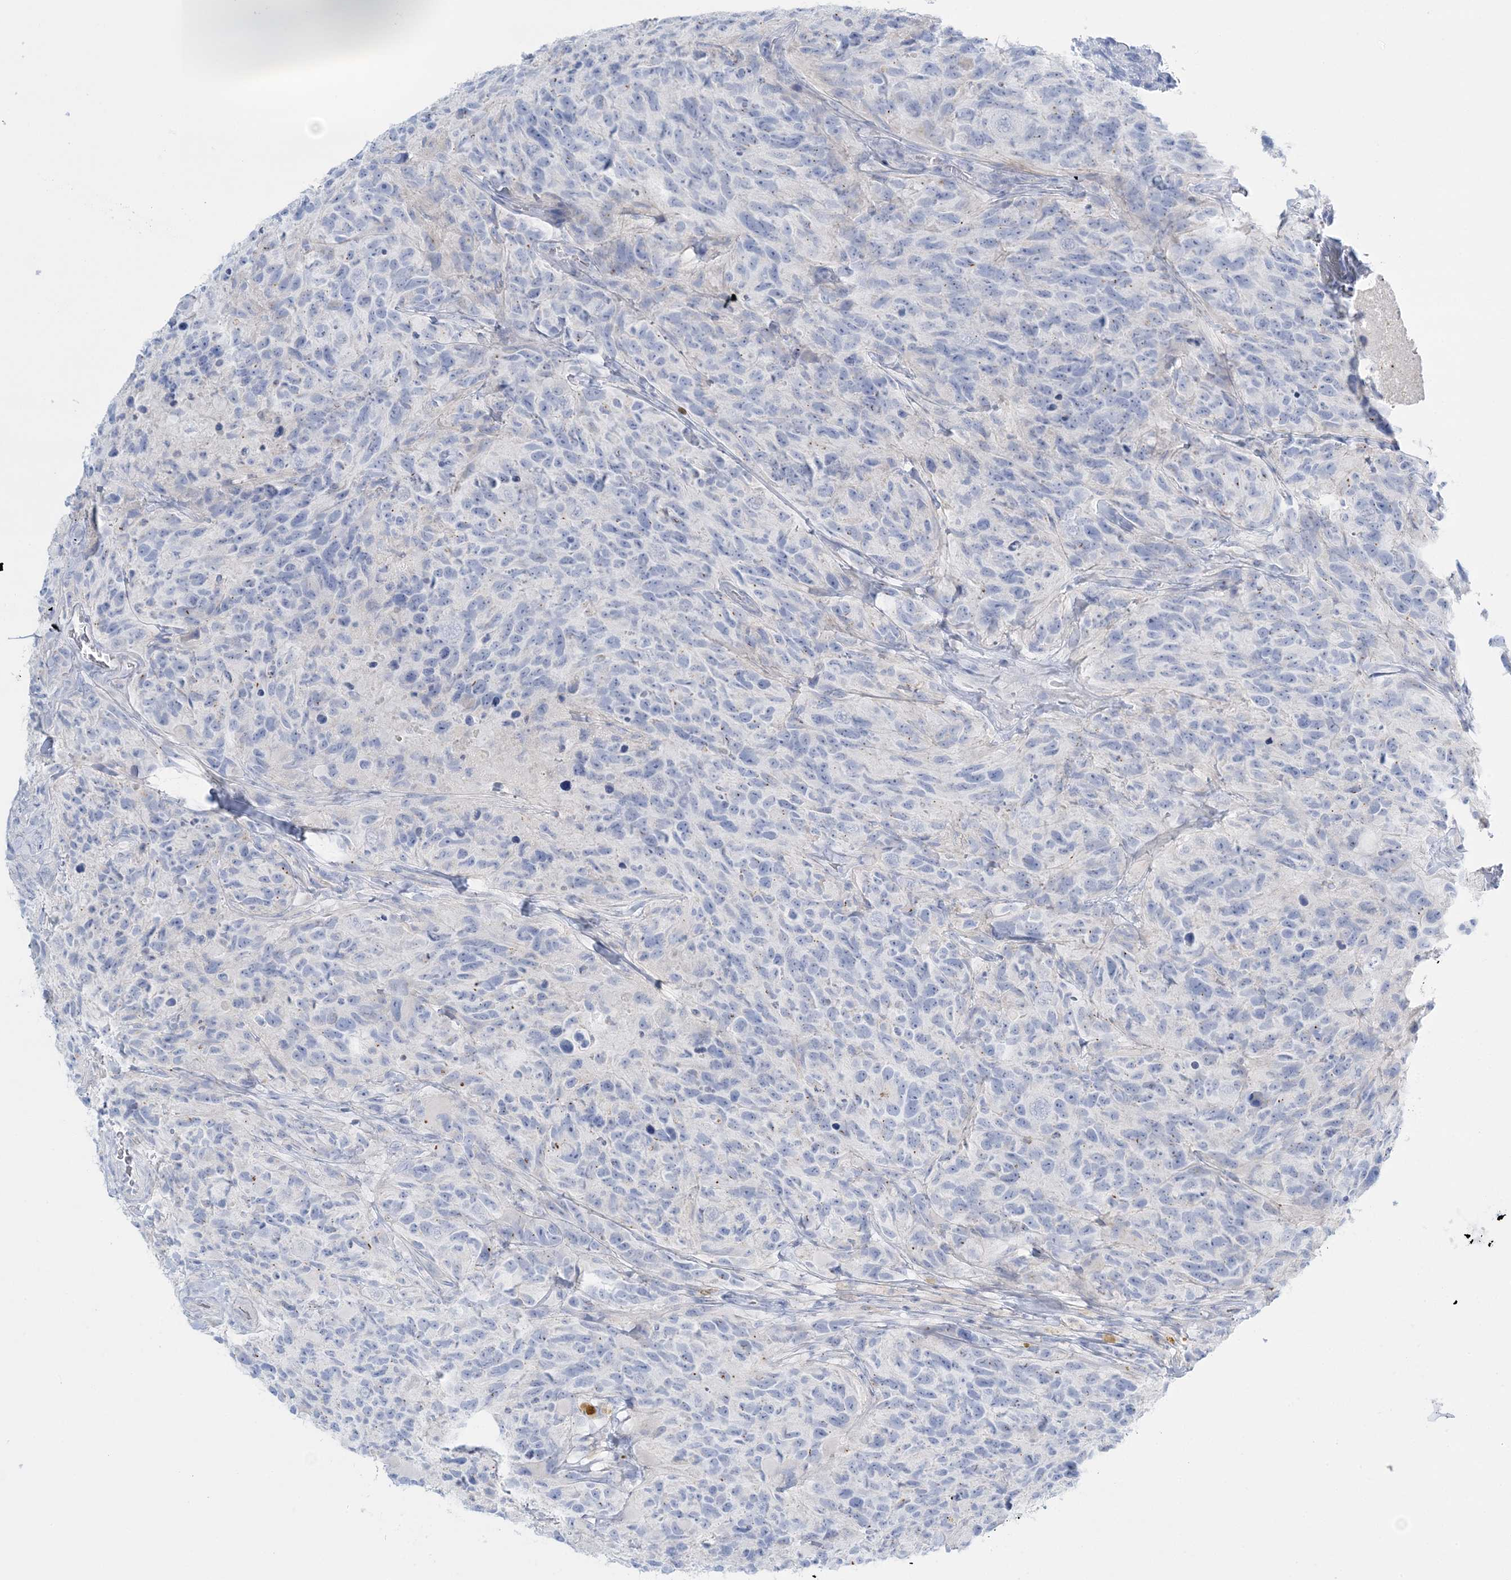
{"staining": {"intensity": "negative", "quantity": "none", "location": "none"}, "tissue": "glioma", "cell_type": "Tumor cells", "image_type": "cancer", "snomed": [{"axis": "morphology", "description": "Glioma, malignant, High grade"}, {"axis": "topography", "description": "Brain"}], "caption": "This is a photomicrograph of immunohistochemistry staining of high-grade glioma (malignant), which shows no positivity in tumor cells.", "gene": "WDSUB1", "patient": {"sex": "male", "age": 69}}